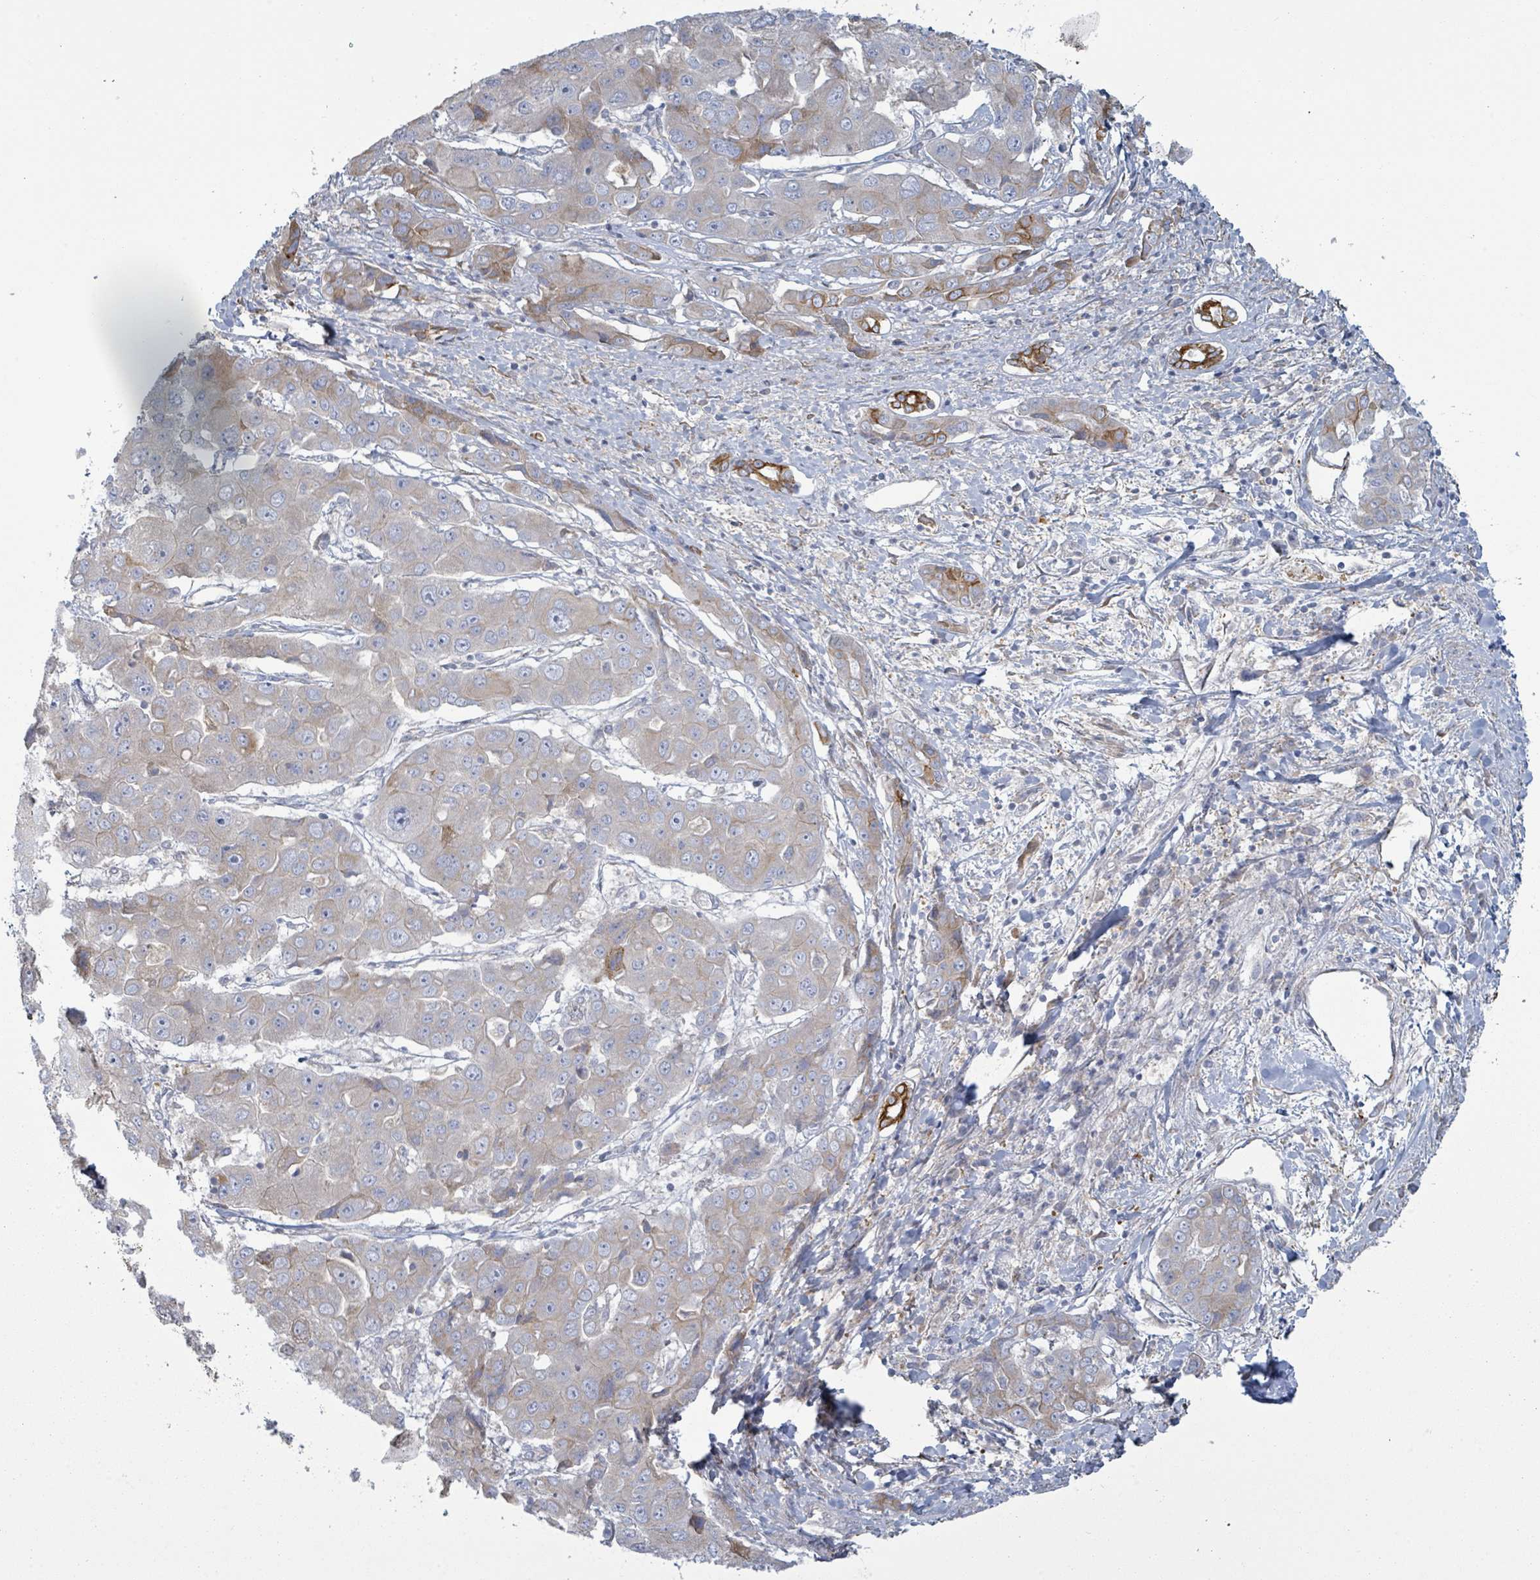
{"staining": {"intensity": "moderate", "quantity": "<25%", "location": "cytoplasmic/membranous"}, "tissue": "liver cancer", "cell_type": "Tumor cells", "image_type": "cancer", "snomed": [{"axis": "morphology", "description": "Cholangiocarcinoma"}, {"axis": "topography", "description": "Liver"}], "caption": "Immunohistochemistry (IHC) of liver cancer displays low levels of moderate cytoplasmic/membranous positivity in approximately <25% of tumor cells. (IHC, brightfield microscopy, high magnification).", "gene": "COL13A1", "patient": {"sex": "male", "age": 67}}